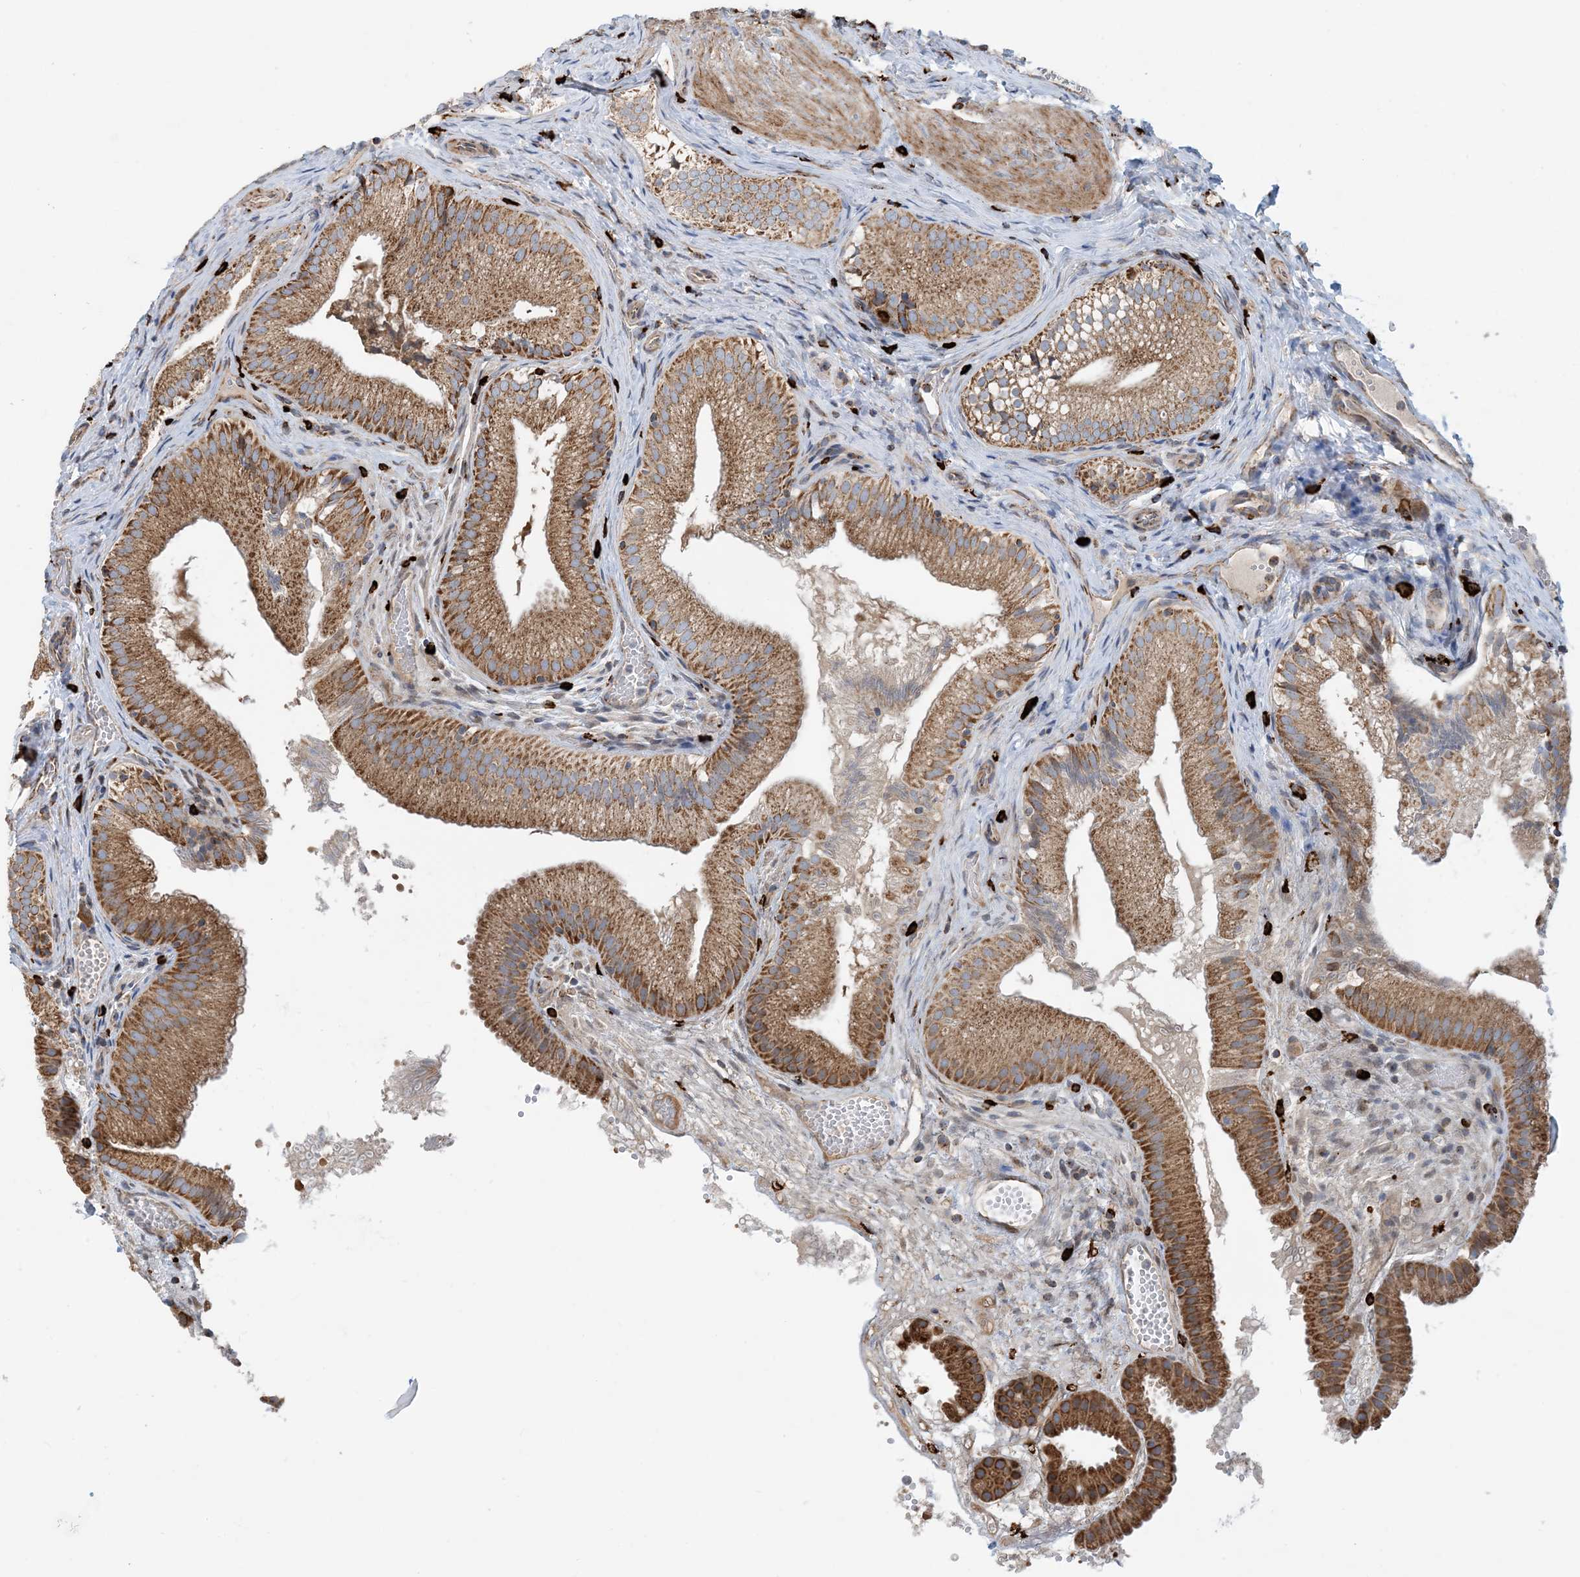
{"staining": {"intensity": "moderate", "quantity": ">75%", "location": "cytoplasmic/membranous"}, "tissue": "gallbladder", "cell_type": "Glandular cells", "image_type": "normal", "snomed": [{"axis": "morphology", "description": "Normal tissue, NOS"}, {"axis": "topography", "description": "Gallbladder"}], "caption": "Protein staining of normal gallbladder displays moderate cytoplasmic/membranous expression in about >75% of glandular cells. Immunohistochemistry stains the protein in brown and the nuclei are stained blue.", "gene": "PCDHGA1", "patient": {"sex": "female", "age": 30}}